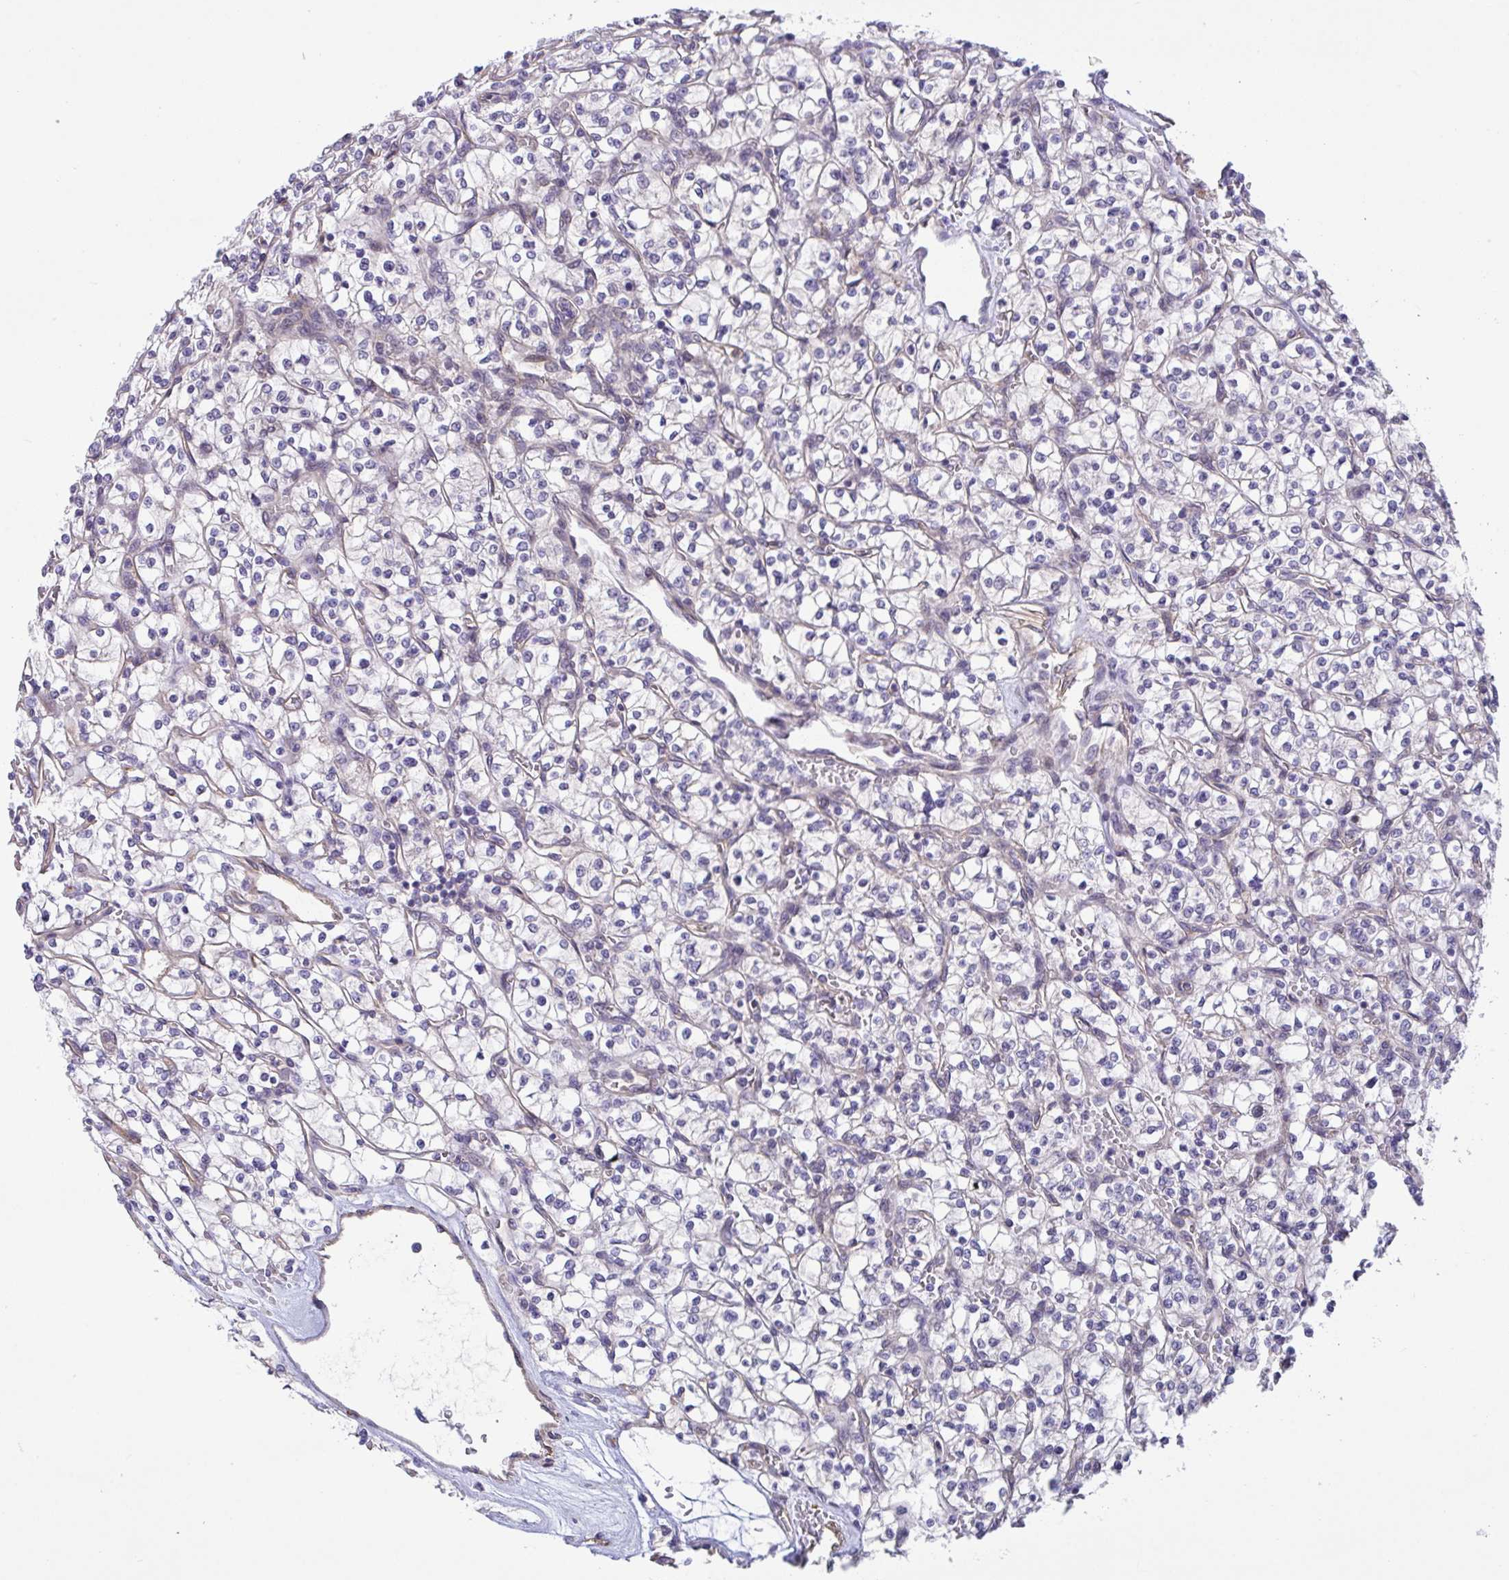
{"staining": {"intensity": "negative", "quantity": "none", "location": "none"}, "tissue": "renal cancer", "cell_type": "Tumor cells", "image_type": "cancer", "snomed": [{"axis": "morphology", "description": "Adenocarcinoma, NOS"}, {"axis": "topography", "description": "Kidney"}], "caption": "Renal adenocarcinoma was stained to show a protein in brown. There is no significant positivity in tumor cells.", "gene": "RHOXF1", "patient": {"sex": "female", "age": 64}}